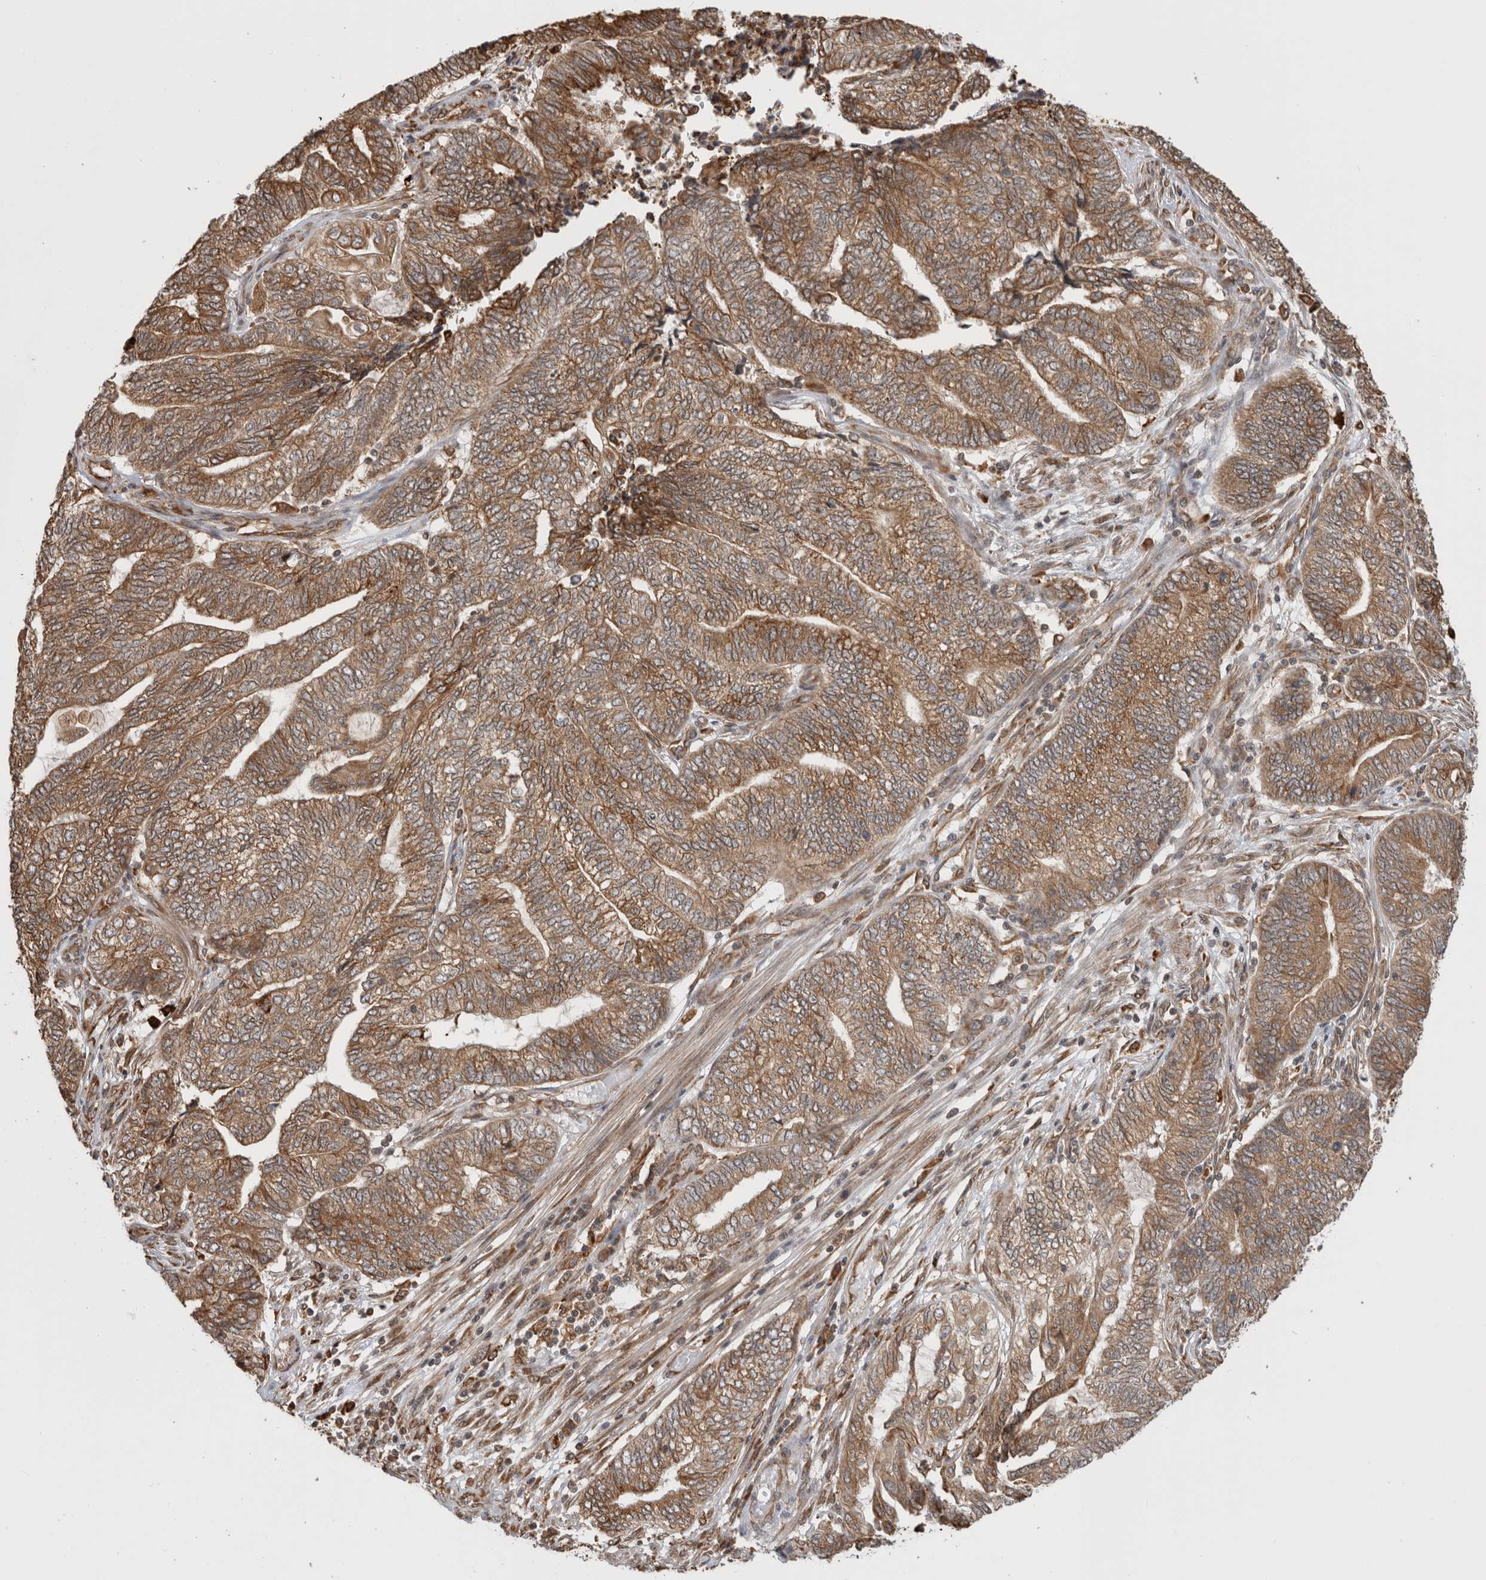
{"staining": {"intensity": "moderate", "quantity": ">75%", "location": "cytoplasmic/membranous"}, "tissue": "endometrial cancer", "cell_type": "Tumor cells", "image_type": "cancer", "snomed": [{"axis": "morphology", "description": "Adenocarcinoma, NOS"}, {"axis": "topography", "description": "Uterus"}, {"axis": "topography", "description": "Endometrium"}], "caption": "A micrograph of endometrial cancer stained for a protein demonstrates moderate cytoplasmic/membranous brown staining in tumor cells.", "gene": "MS4A7", "patient": {"sex": "female", "age": 70}}